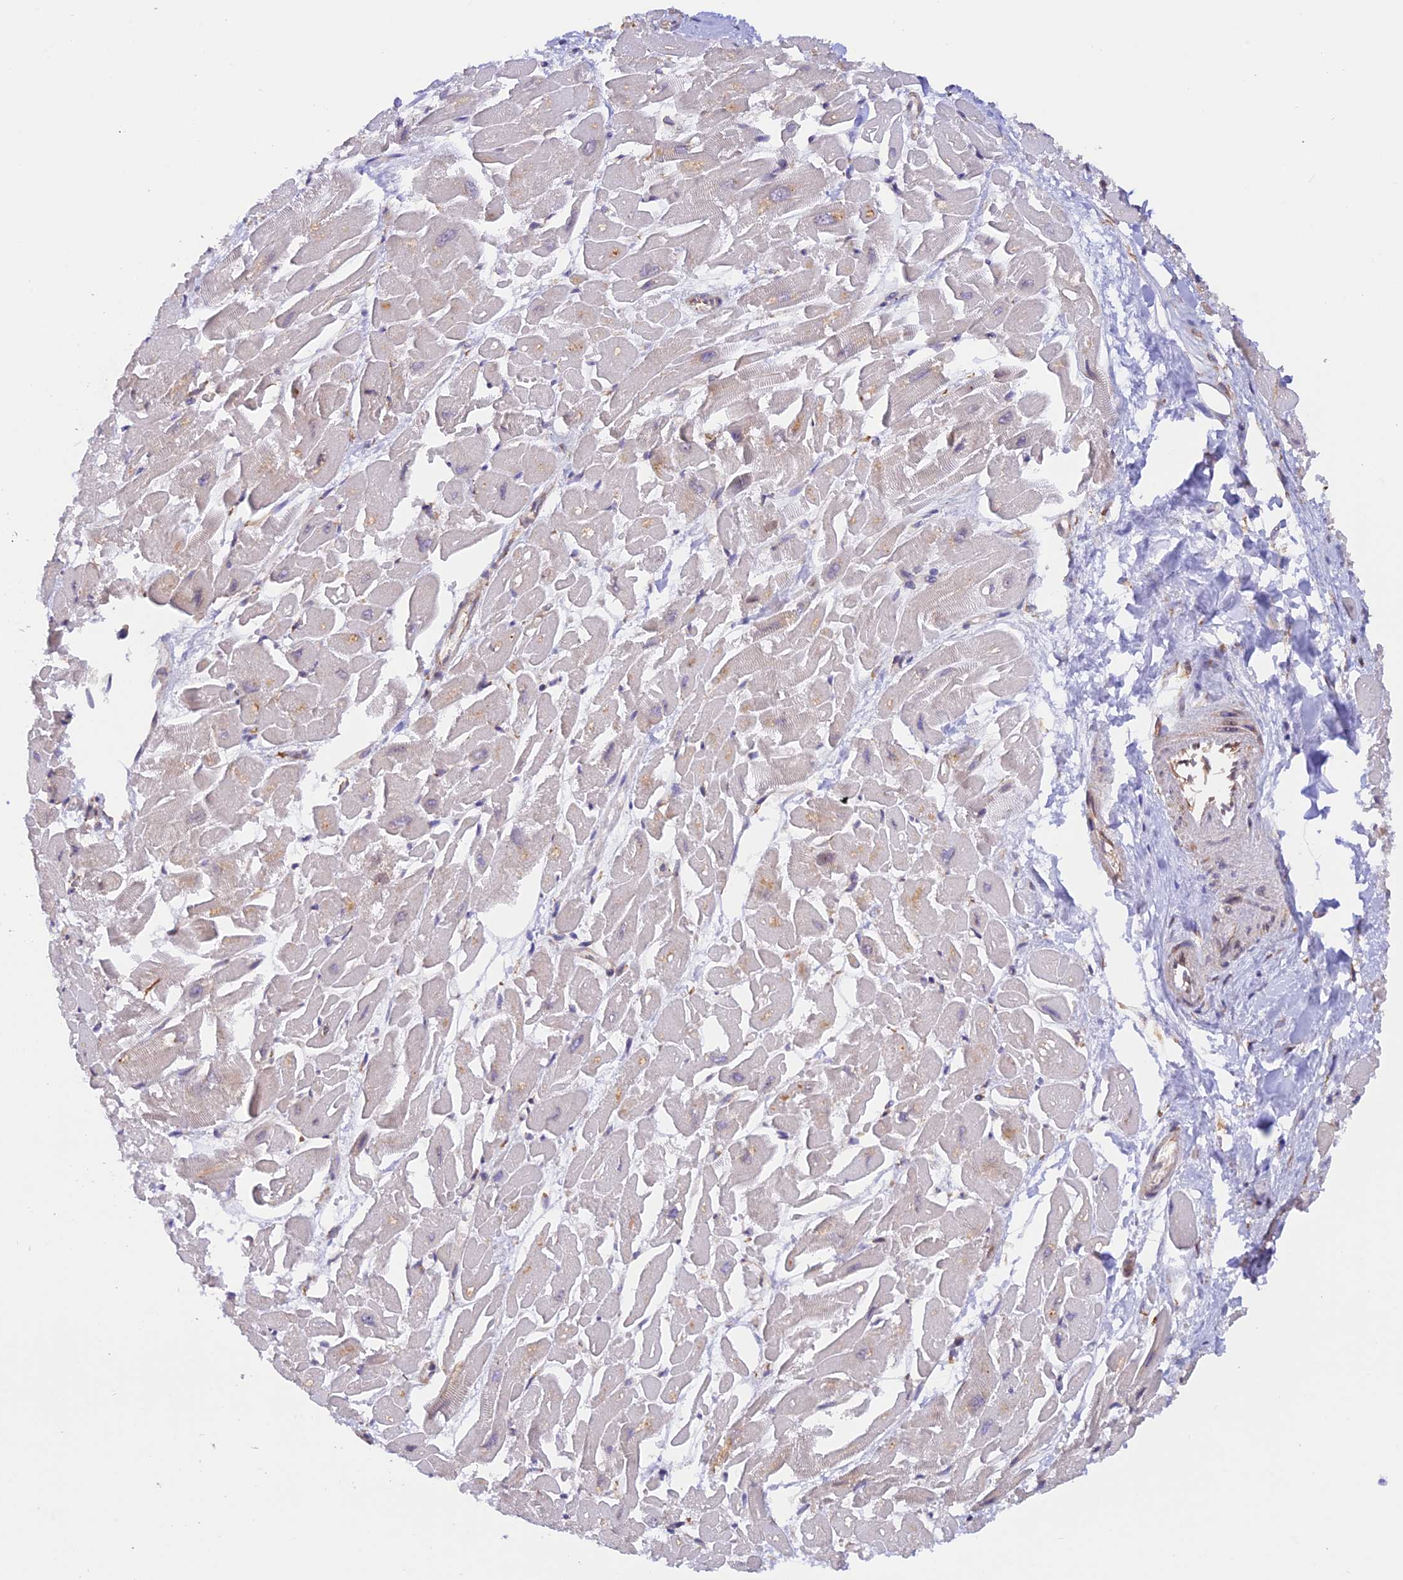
{"staining": {"intensity": "moderate", "quantity": "<25%", "location": "cytoplasmic/membranous"}, "tissue": "heart muscle", "cell_type": "Cardiomyocytes", "image_type": "normal", "snomed": [{"axis": "morphology", "description": "Normal tissue, NOS"}, {"axis": "topography", "description": "Heart"}], "caption": "High-power microscopy captured an IHC histopathology image of unremarkable heart muscle, revealing moderate cytoplasmic/membranous positivity in about <25% of cardiomyocytes. (Stains: DAB (3,3'-diaminobenzidine) in brown, nuclei in blue, Microscopy: brightfield microscopy at high magnification).", "gene": "RPL5", "patient": {"sex": "male", "age": 54}}